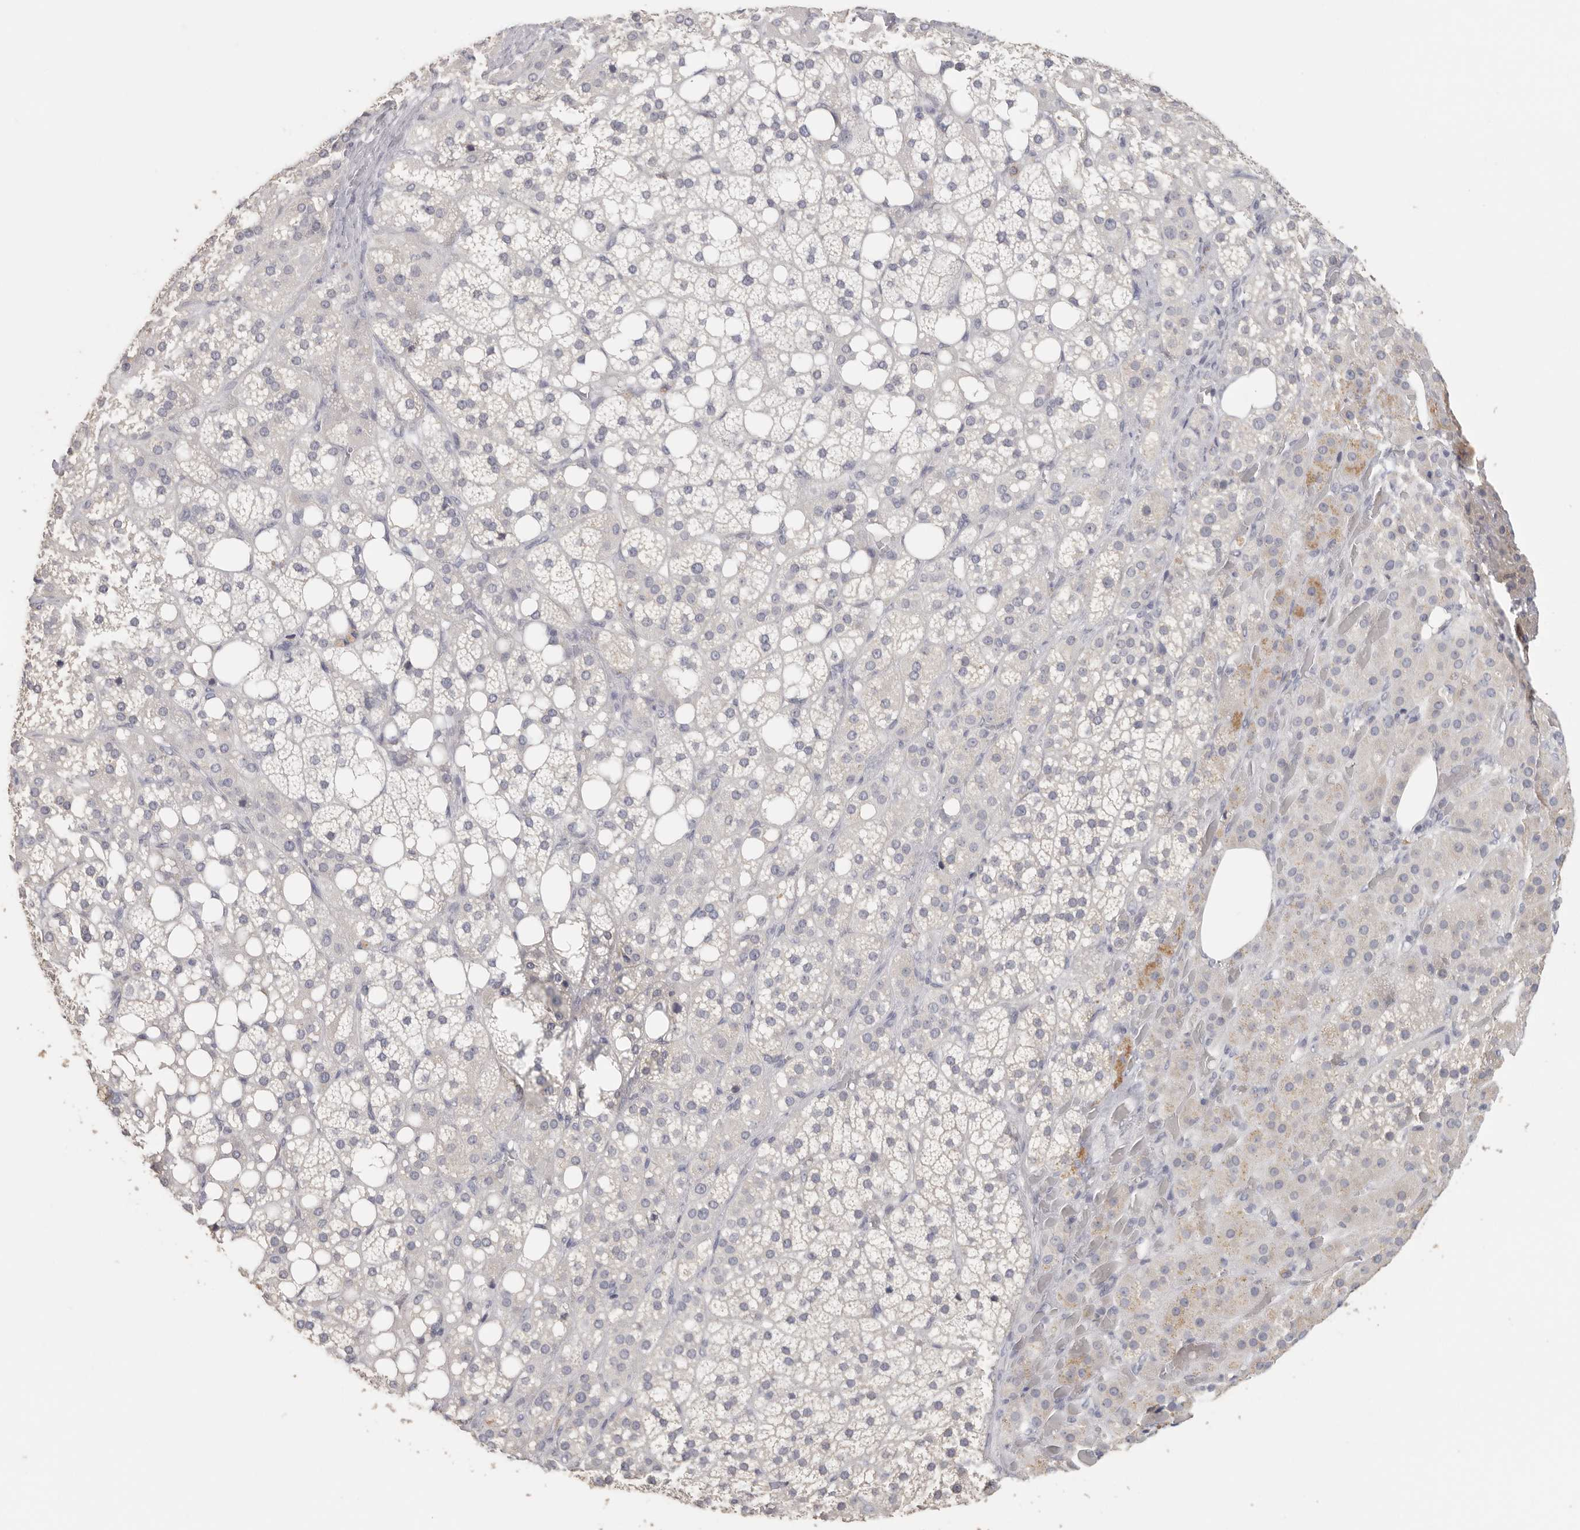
{"staining": {"intensity": "negative", "quantity": "none", "location": "none"}, "tissue": "adrenal gland", "cell_type": "Glandular cells", "image_type": "normal", "snomed": [{"axis": "morphology", "description": "Normal tissue, NOS"}, {"axis": "topography", "description": "Adrenal gland"}], "caption": "An IHC micrograph of benign adrenal gland is shown. There is no staining in glandular cells of adrenal gland.", "gene": "DNAJC11", "patient": {"sex": "female", "age": 59}}